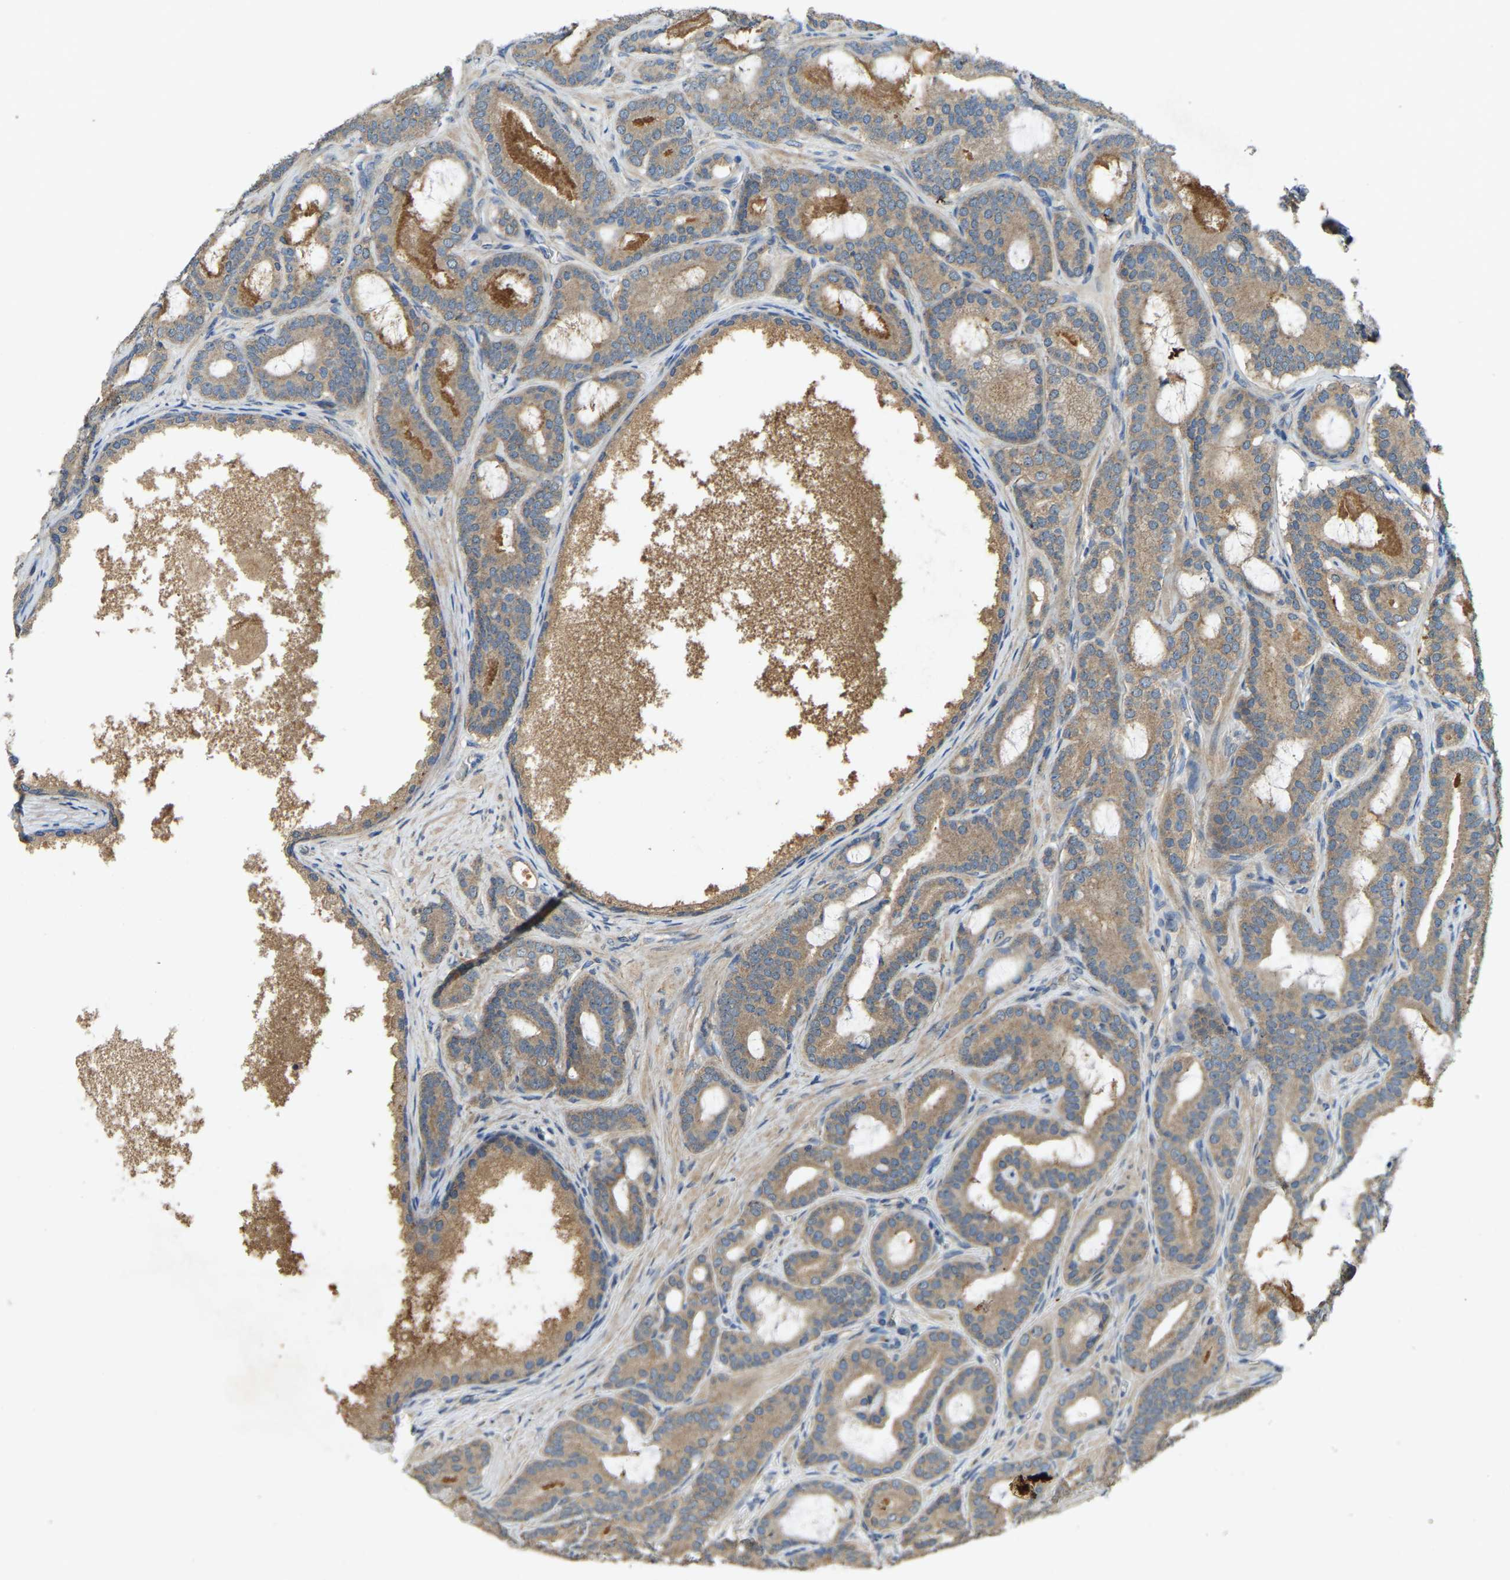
{"staining": {"intensity": "weak", "quantity": ">75%", "location": "cytoplasmic/membranous"}, "tissue": "prostate cancer", "cell_type": "Tumor cells", "image_type": "cancer", "snomed": [{"axis": "morphology", "description": "Adenocarcinoma, High grade"}, {"axis": "topography", "description": "Prostate"}], "caption": "Prostate cancer (adenocarcinoma (high-grade)) stained for a protein (brown) displays weak cytoplasmic/membranous positive expression in about >75% of tumor cells.", "gene": "ATP8B1", "patient": {"sex": "male", "age": 60}}